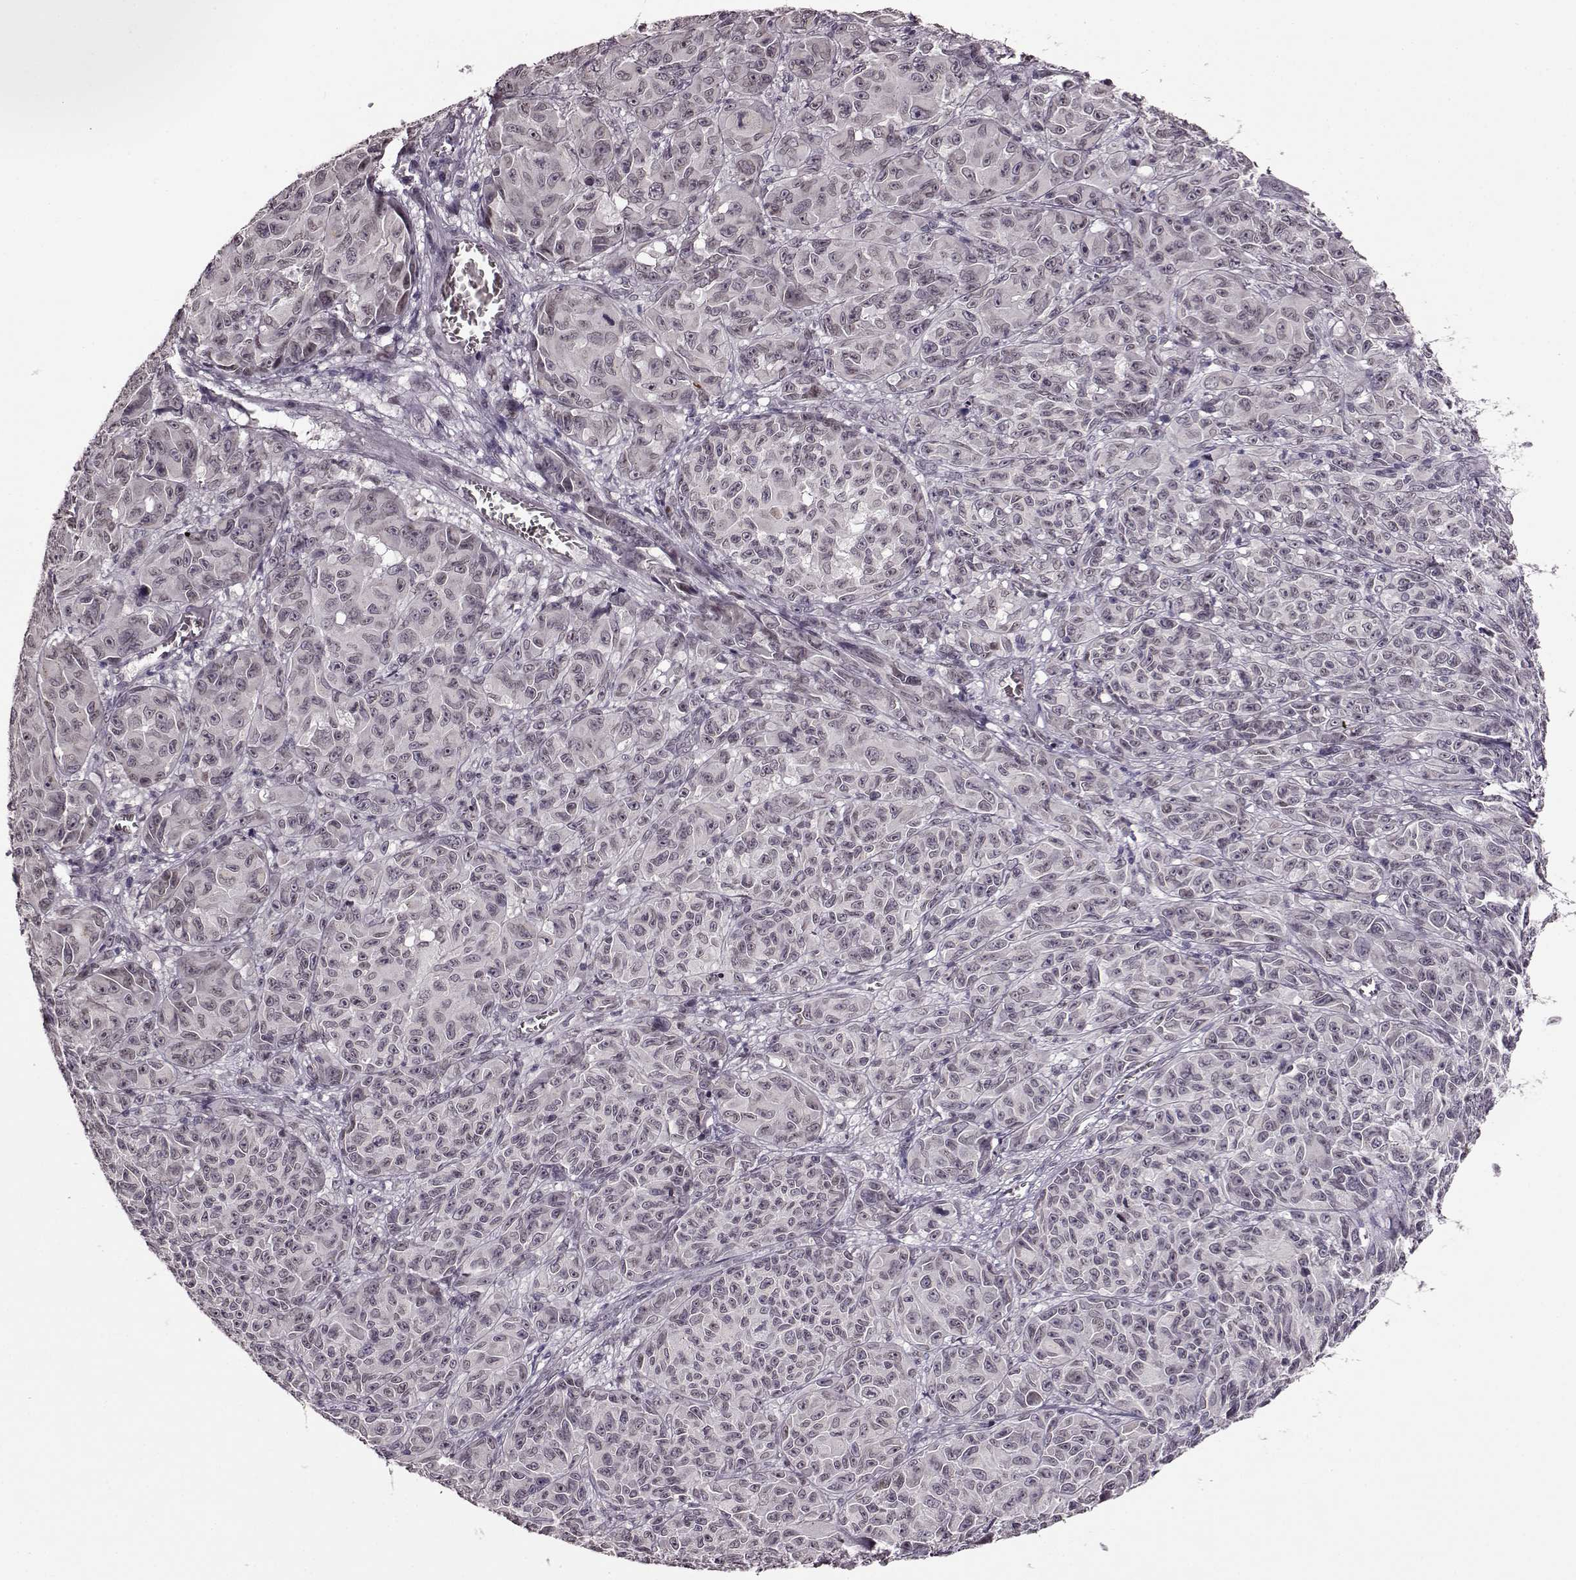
{"staining": {"intensity": "negative", "quantity": "none", "location": "none"}, "tissue": "melanoma", "cell_type": "Tumor cells", "image_type": "cancer", "snomed": [{"axis": "morphology", "description": "Malignant melanoma, NOS"}, {"axis": "topography", "description": "Vulva, labia, clitoris and Bartholin´s gland, NO"}], "caption": "Immunohistochemistry (IHC) of human malignant melanoma demonstrates no expression in tumor cells.", "gene": "STX1B", "patient": {"sex": "female", "age": 75}}